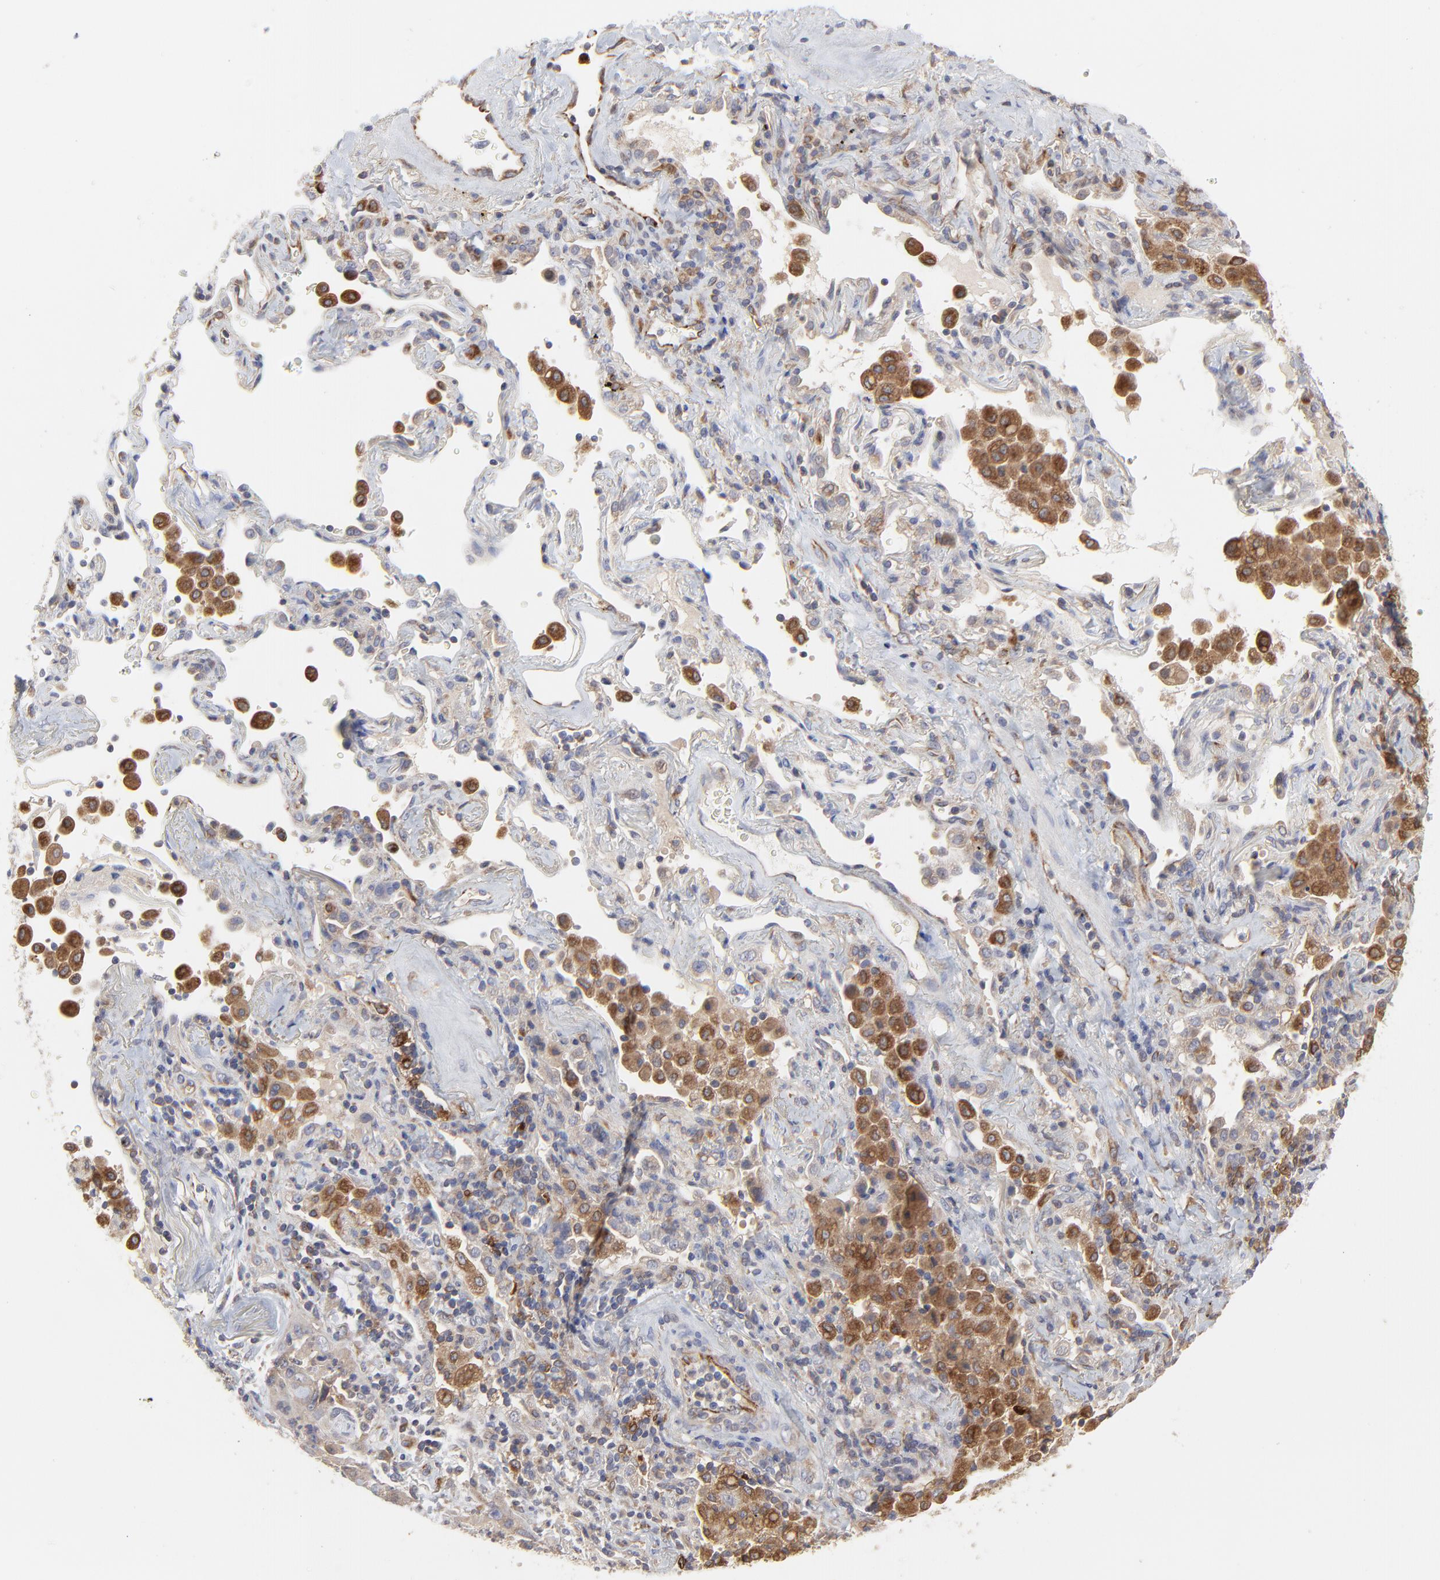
{"staining": {"intensity": "moderate", "quantity": ">75%", "location": "cytoplasmic/membranous"}, "tissue": "lung cancer", "cell_type": "Tumor cells", "image_type": "cancer", "snomed": [{"axis": "morphology", "description": "Squamous cell carcinoma, NOS"}, {"axis": "topography", "description": "Lung"}], "caption": "High-magnification brightfield microscopy of squamous cell carcinoma (lung) stained with DAB (3,3'-diaminobenzidine) (brown) and counterstained with hematoxylin (blue). tumor cells exhibit moderate cytoplasmic/membranous staining is seen in approximately>75% of cells.", "gene": "RAB9A", "patient": {"sex": "female", "age": 67}}